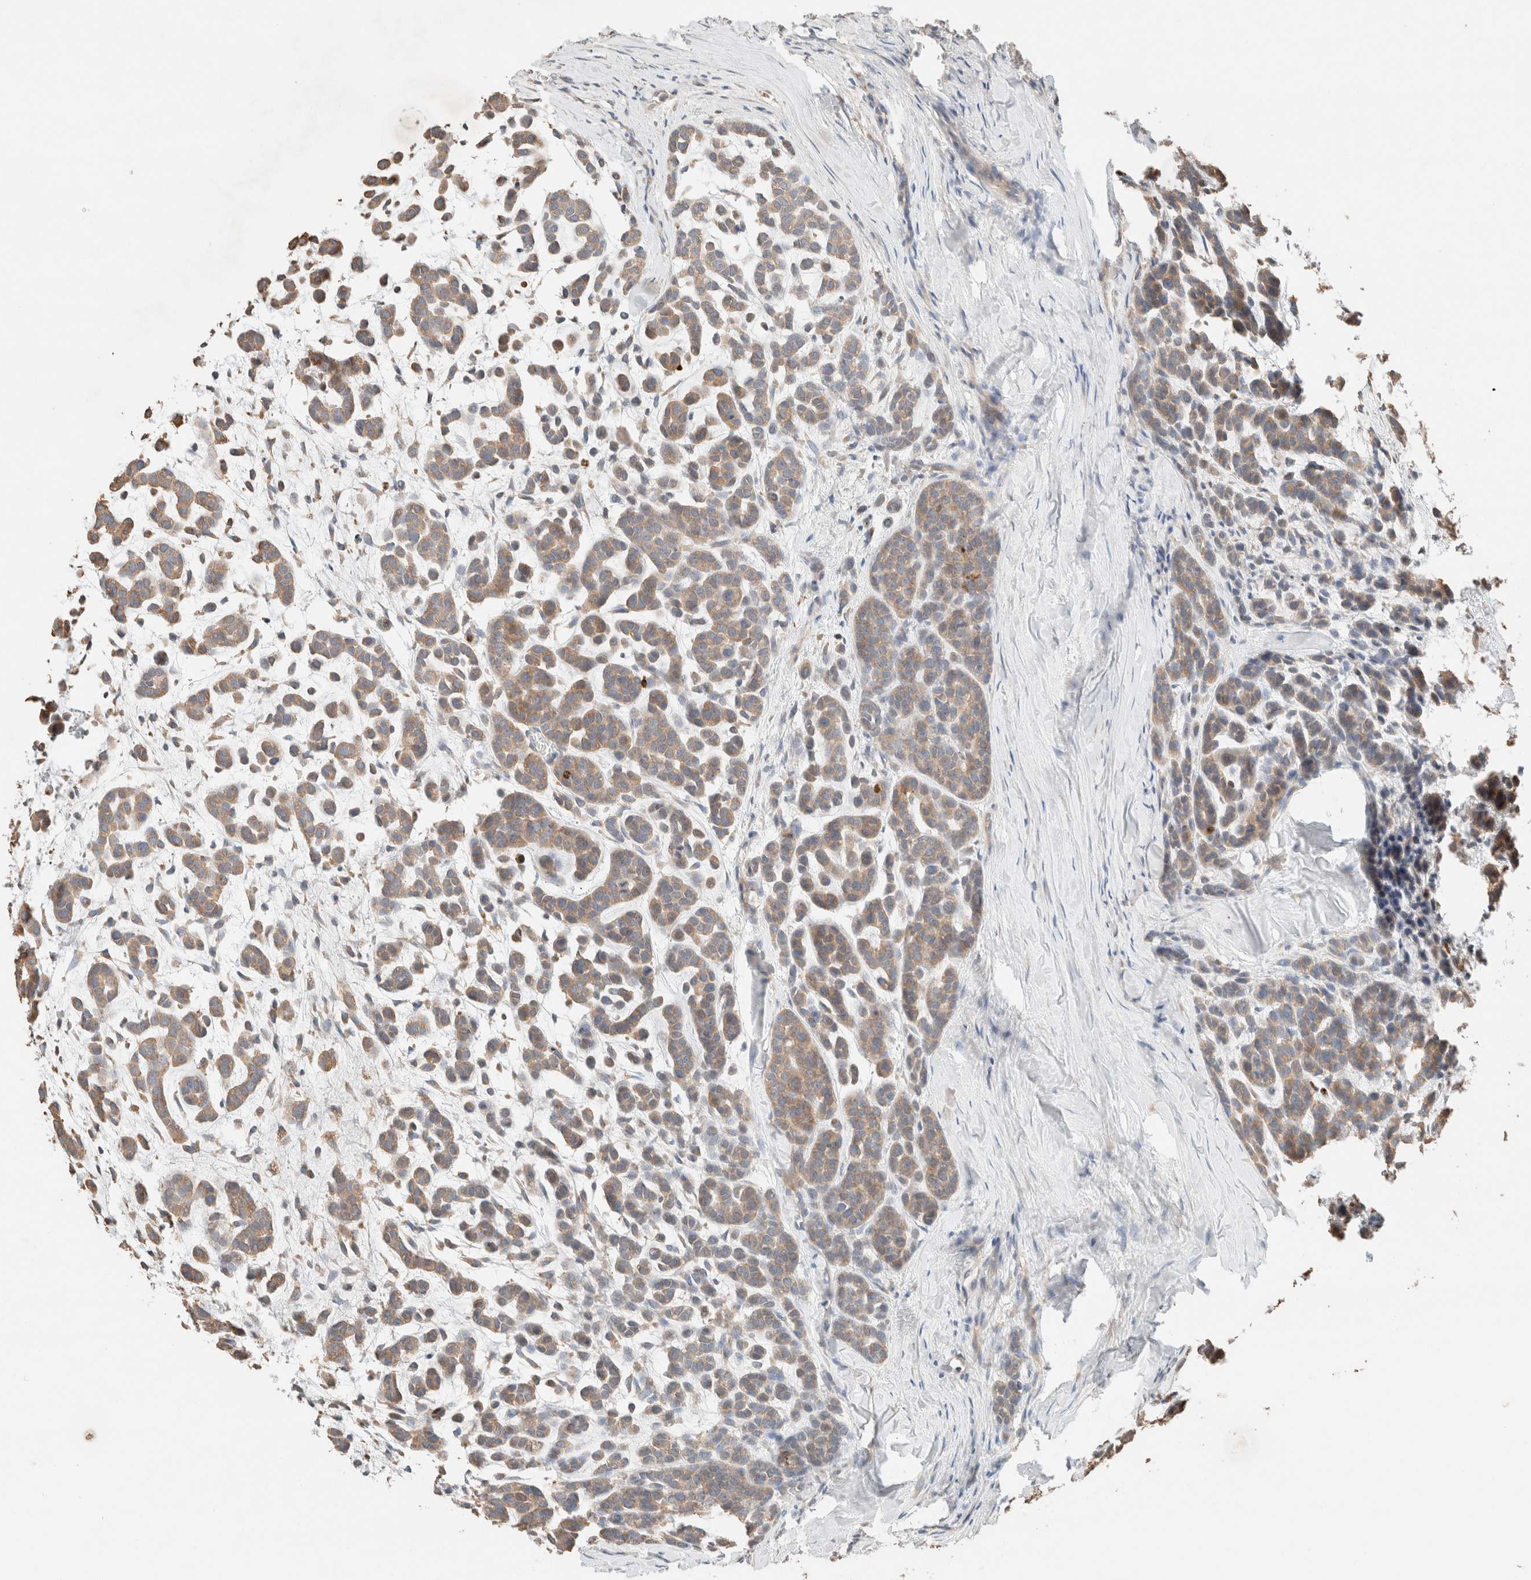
{"staining": {"intensity": "moderate", "quantity": ">75%", "location": "cytoplasmic/membranous"}, "tissue": "head and neck cancer", "cell_type": "Tumor cells", "image_type": "cancer", "snomed": [{"axis": "morphology", "description": "Adenocarcinoma, NOS"}, {"axis": "morphology", "description": "Adenoma, NOS"}, {"axis": "topography", "description": "Head-Neck"}], "caption": "Head and neck cancer was stained to show a protein in brown. There is medium levels of moderate cytoplasmic/membranous positivity in approximately >75% of tumor cells.", "gene": "TUBD1", "patient": {"sex": "female", "age": 55}}